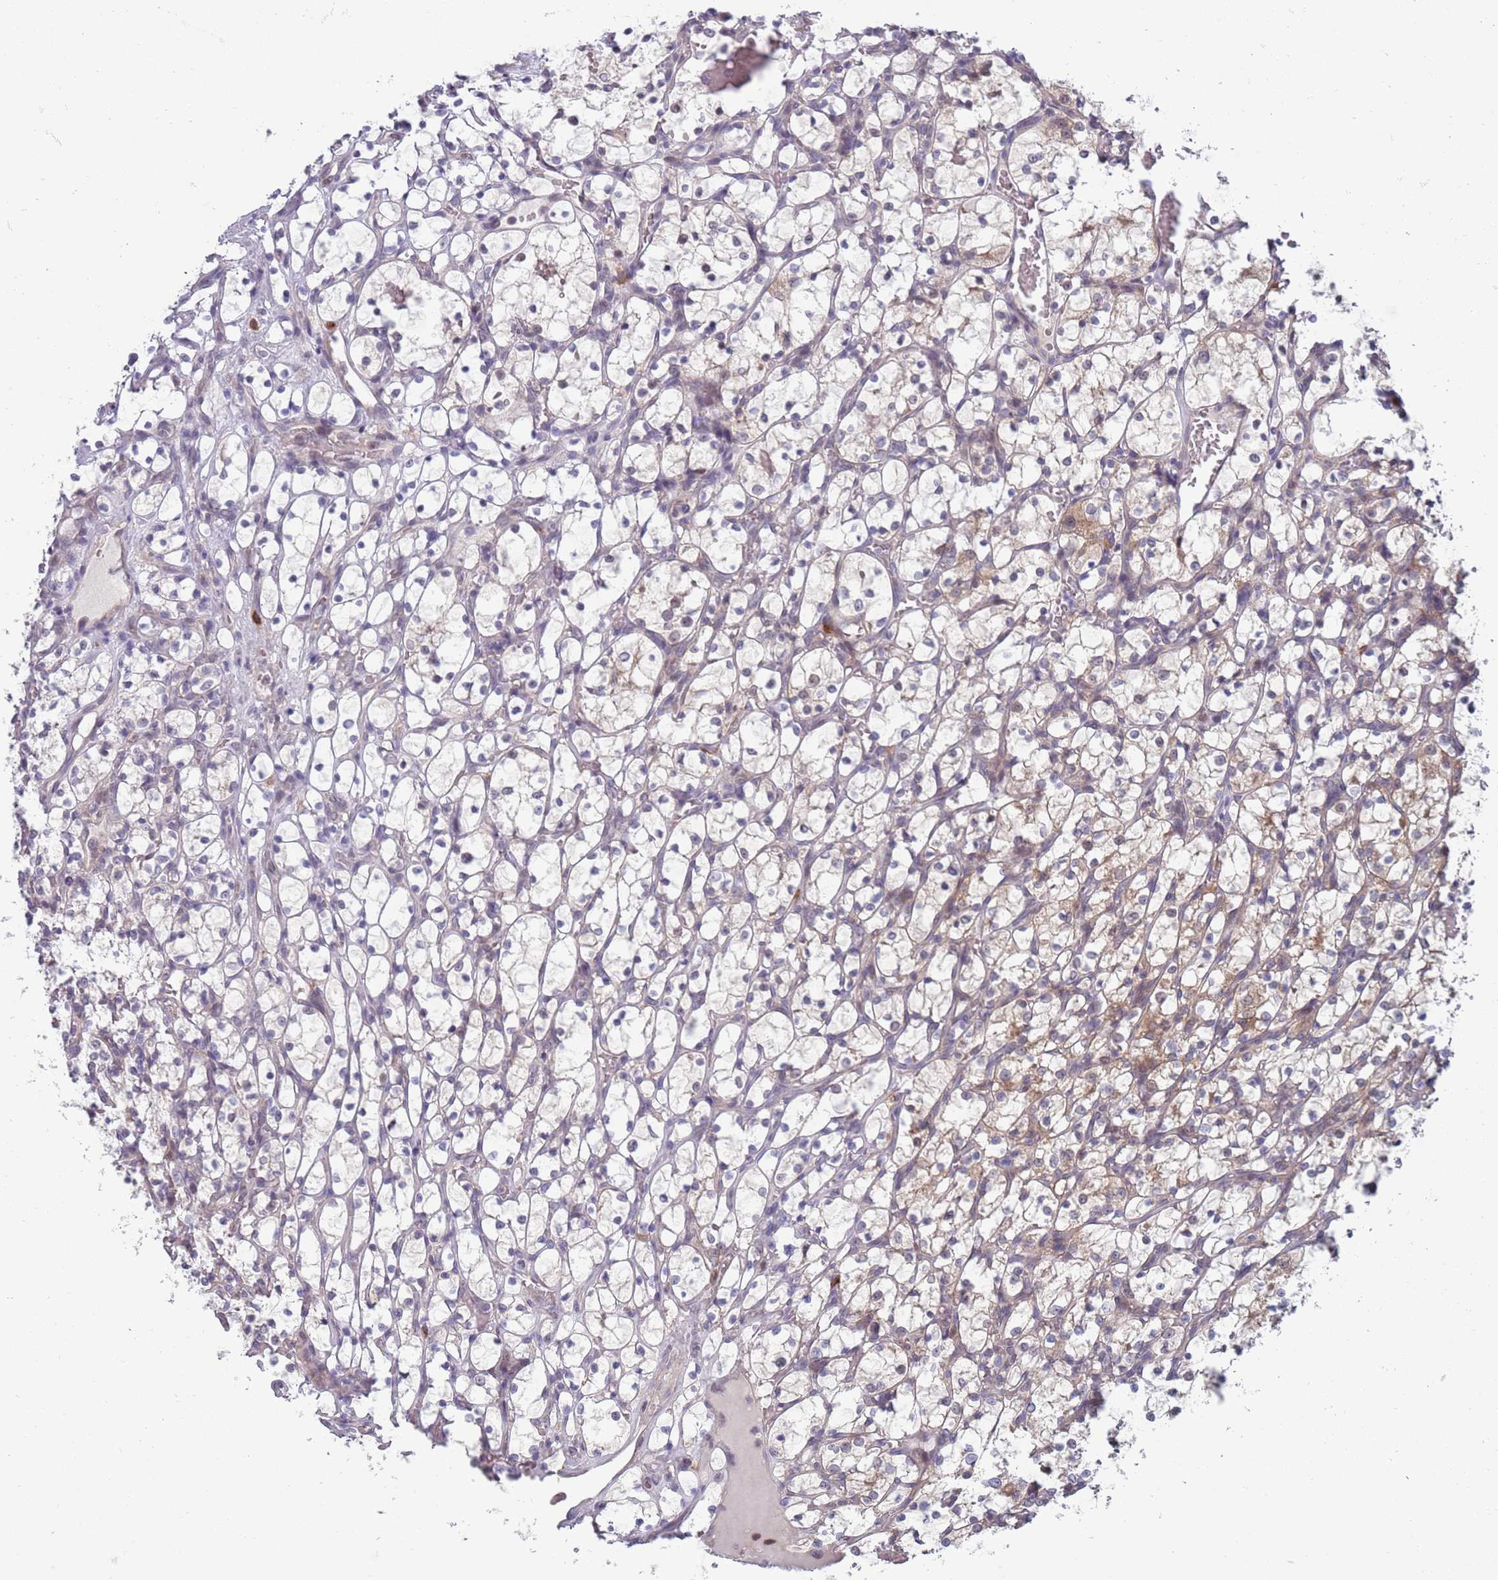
{"staining": {"intensity": "weak", "quantity": "<25%", "location": "cytoplasmic/membranous"}, "tissue": "renal cancer", "cell_type": "Tumor cells", "image_type": "cancer", "snomed": [{"axis": "morphology", "description": "Adenocarcinoma, NOS"}, {"axis": "topography", "description": "Kidney"}], "caption": "An image of renal cancer (adenocarcinoma) stained for a protein displays no brown staining in tumor cells.", "gene": "CLNS1A", "patient": {"sex": "female", "age": 69}}